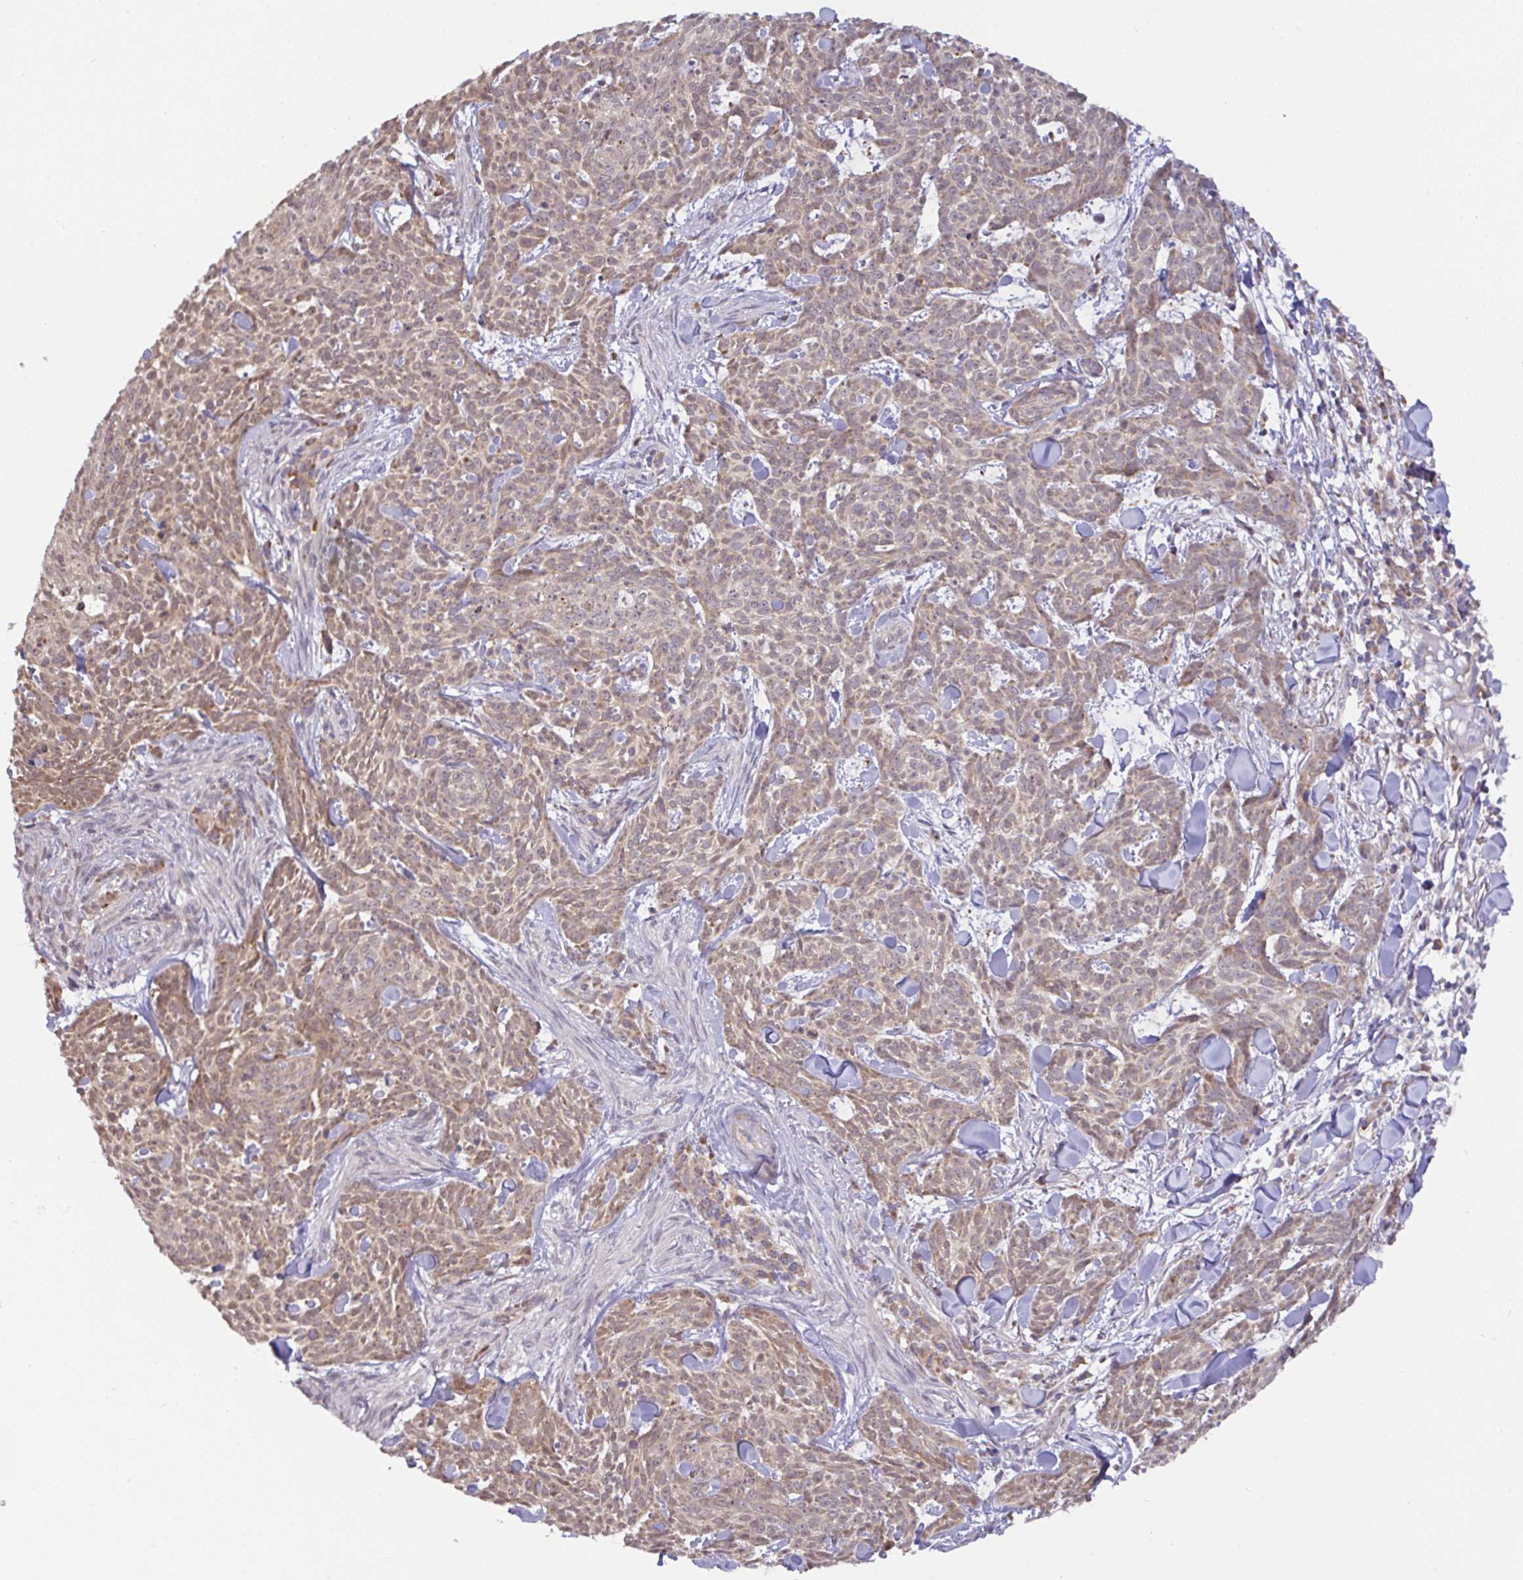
{"staining": {"intensity": "weak", "quantity": ">75%", "location": "cytoplasmic/membranous"}, "tissue": "skin cancer", "cell_type": "Tumor cells", "image_type": "cancer", "snomed": [{"axis": "morphology", "description": "Basal cell carcinoma"}, {"axis": "topography", "description": "Skin"}], "caption": "An IHC image of neoplastic tissue is shown. Protein staining in brown shows weak cytoplasmic/membranous positivity in skin basal cell carcinoma within tumor cells. Ihc stains the protein of interest in brown and the nuclei are stained blue.", "gene": "DLEU7", "patient": {"sex": "female", "age": 93}}